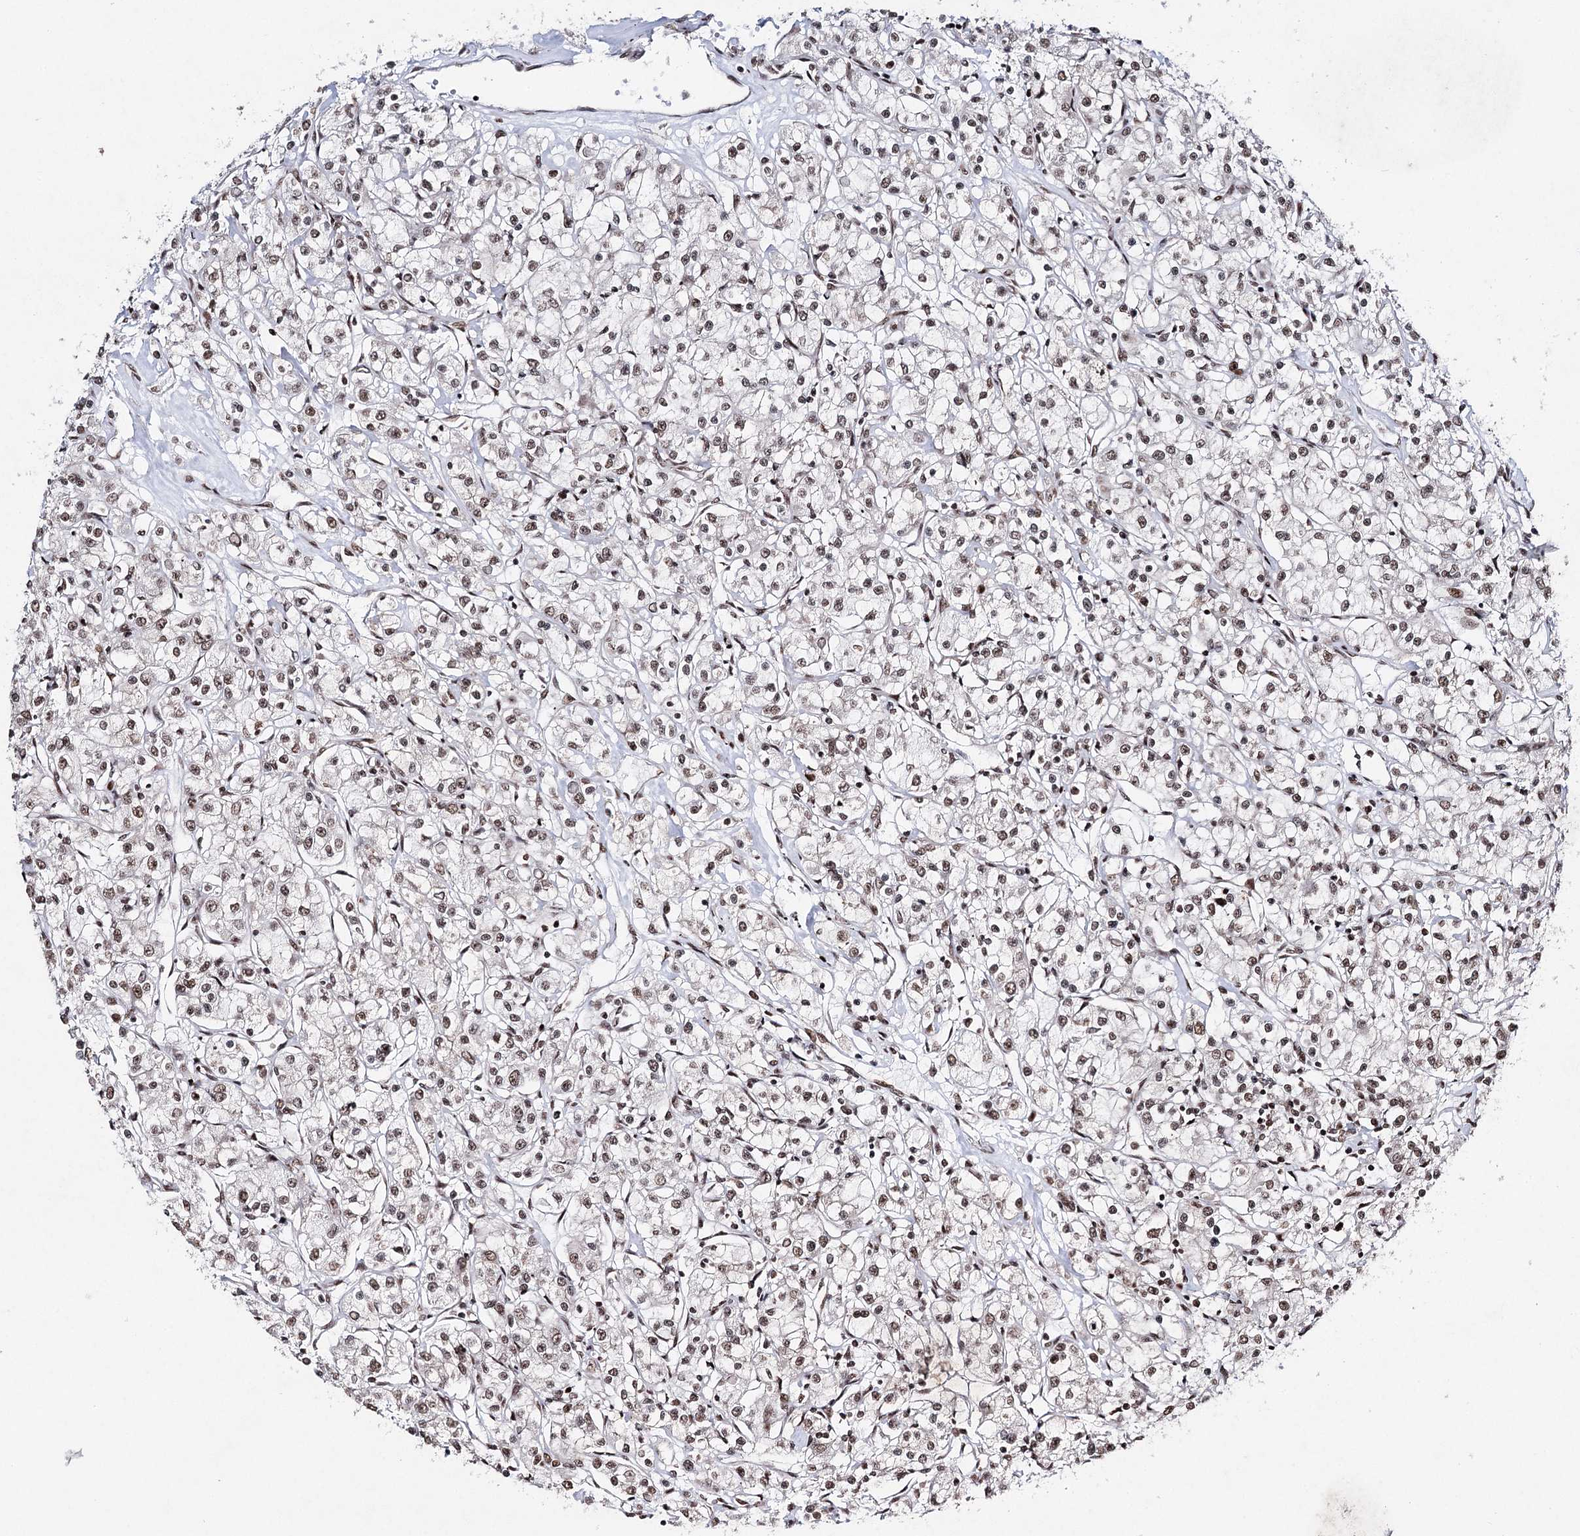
{"staining": {"intensity": "moderate", "quantity": ">75%", "location": "nuclear"}, "tissue": "renal cancer", "cell_type": "Tumor cells", "image_type": "cancer", "snomed": [{"axis": "morphology", "description": "Adenocarcinoma, NOS"}, {"axis": "topography", "description": "Kidney"}], "caption": "Protein expression analysis of human renal cancer reveals moderate nuclear positivity in approximately >75% of tumor cells.", "gene": "PDCD4", "patient": {"sex": "female", "age": 59}}